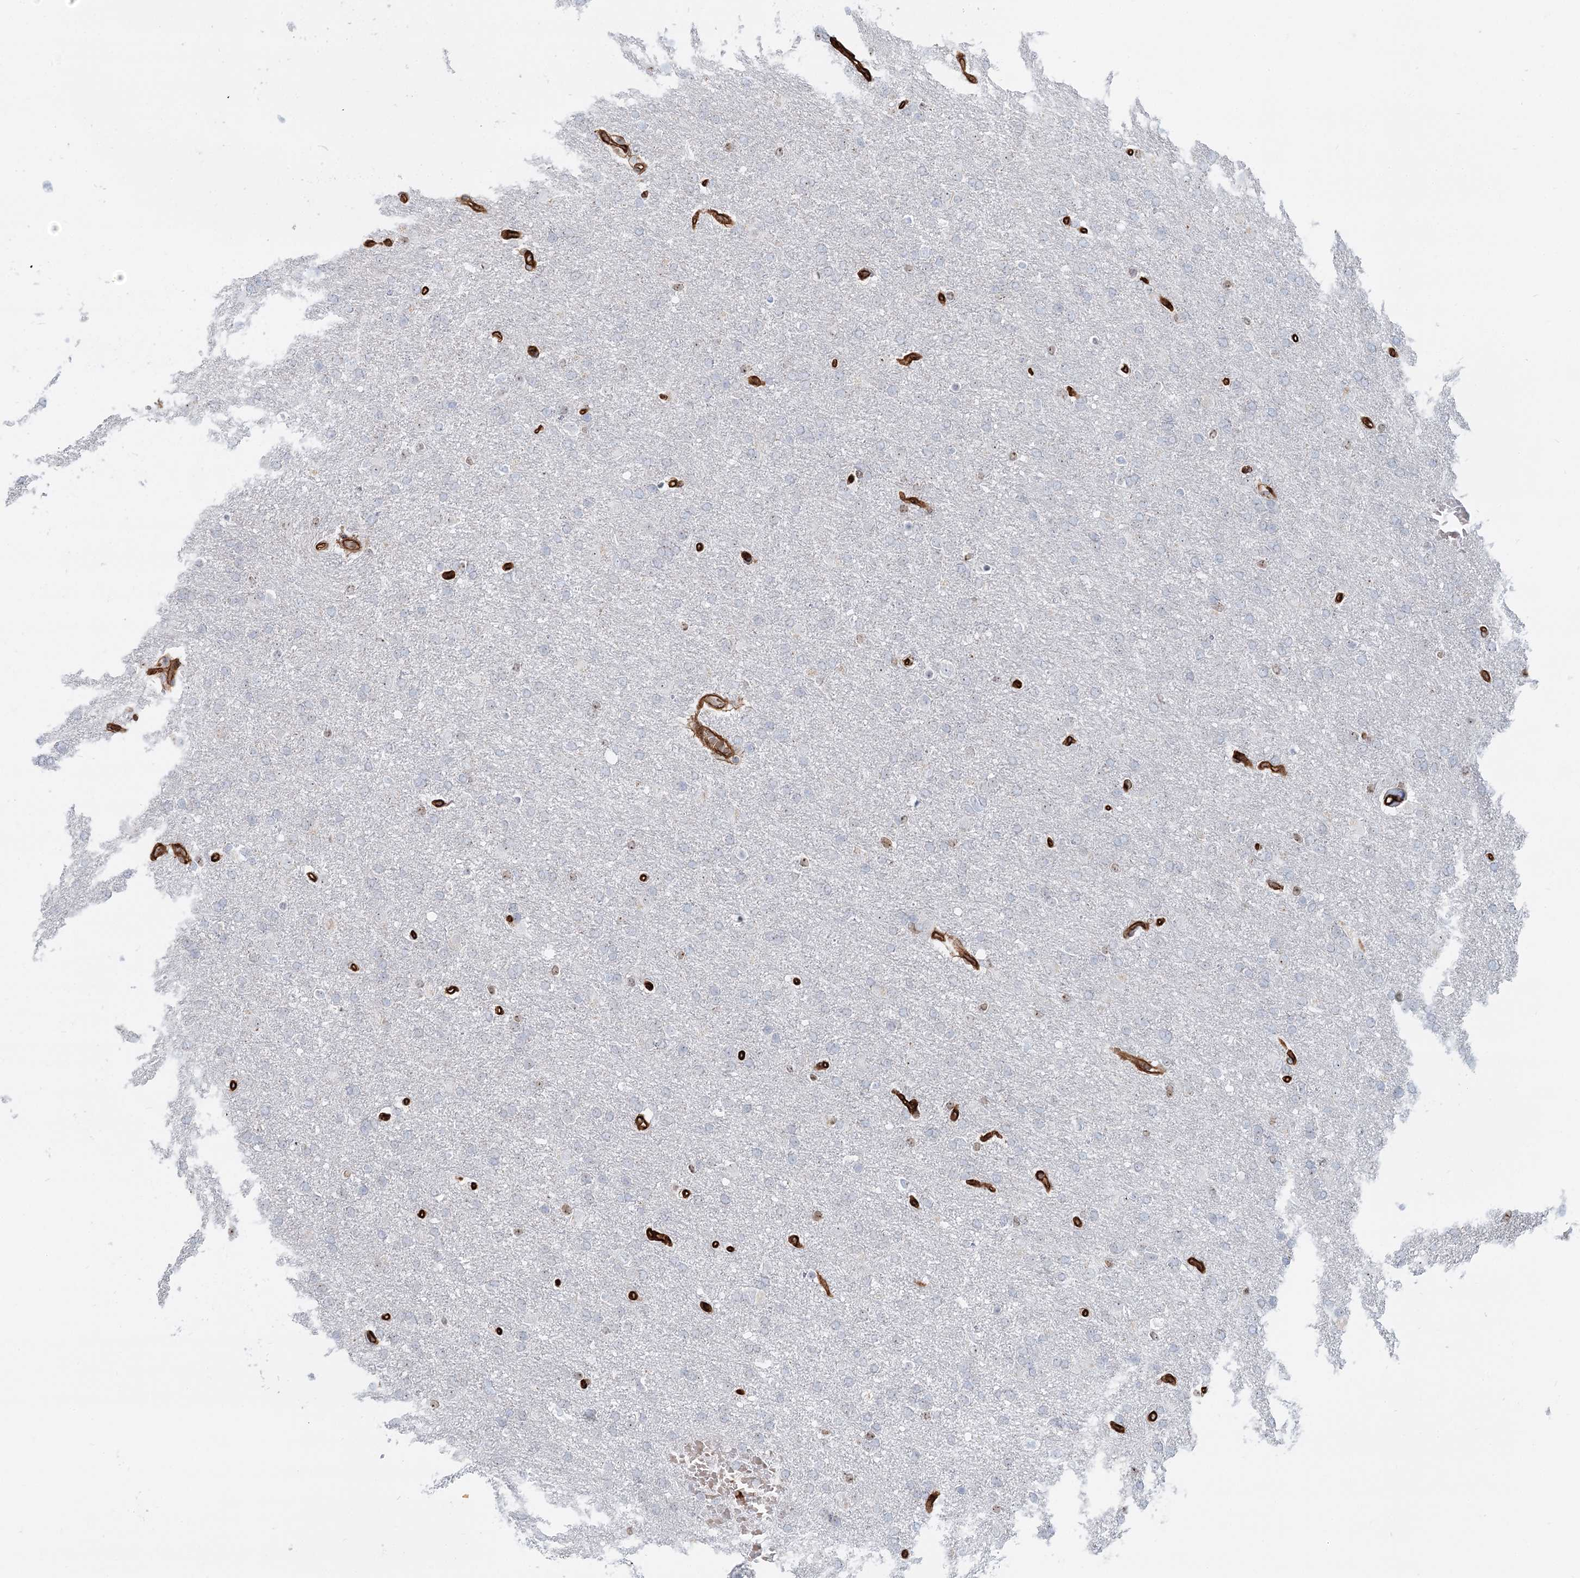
{"staining": {"intensity": "negative", "quantity": "none", "location": "none"}, "tissue": "glioma", "cell_type": "Tumor cells", "image_type": "cancer", "snomed": [{"axis": "morphology", "description": "Glioma, malignant, High grade"}, {"axis": "topography", "description": "Brain"}], "caption": "Immunohistochemistry histopathology image of neoplastic tissue: human glioma stained with DAB exhibits no significant protein expression in tumor cells.", "gene": "ZFYVE28", "patient": {"sex": "male", "age": 72}}